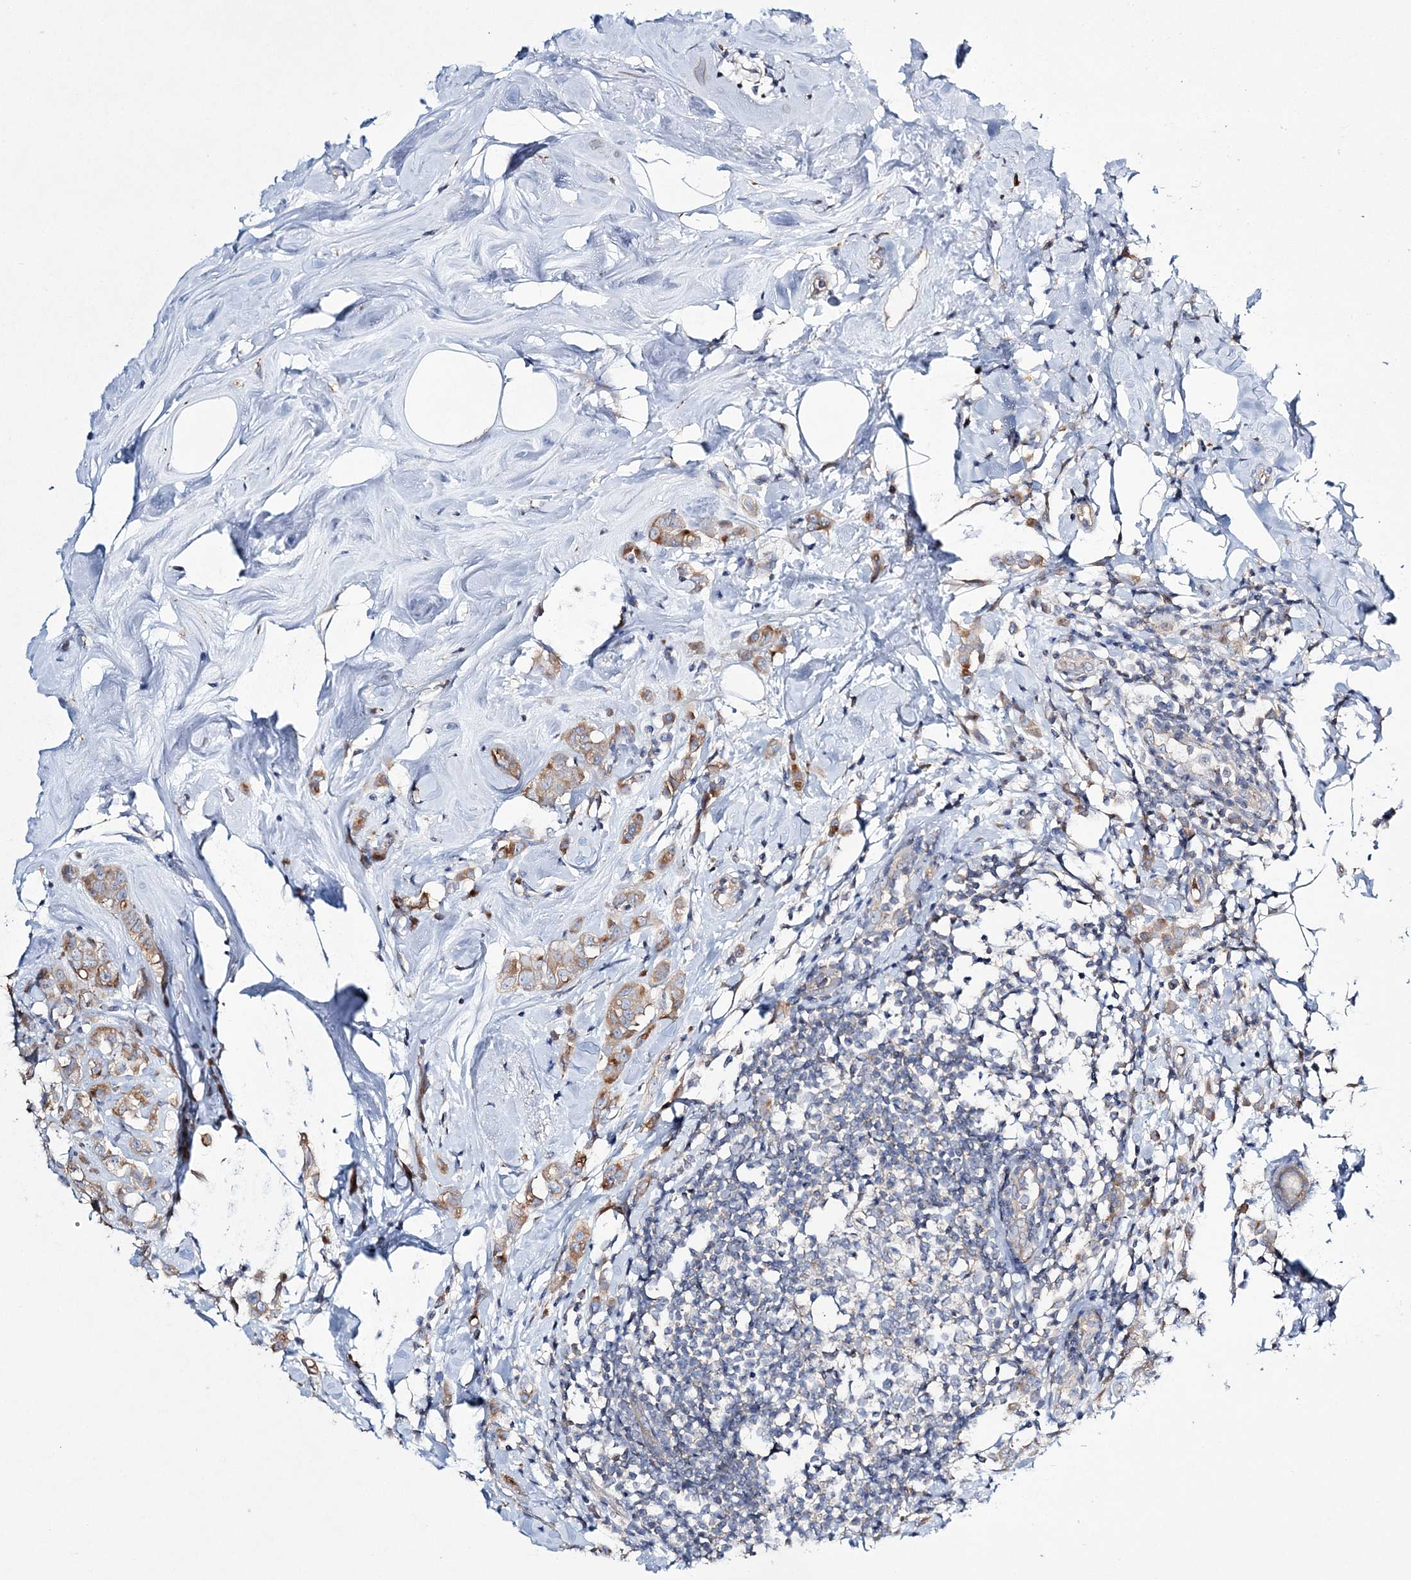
{"staining": {"intensity": "moderate", "quantity": "25%-75%", "location": "cytoplasmic/membranous"}, "tissue": "breast cancer", "cell_type": "Tumor cells", "image_type": "cancer", "snomed": [{"axis": "morphology", "description": "Lobular carcinoma"}, {"axis": "topography", "description": "Breast"}], "caption": "This is a histology image of immunohistochemistry staining of breast lobular carcinoma, which shows moderate expression in the cytoplasmic/membranous of tumor cells.", "gene": "ATP11B", "patient": {"sex": "female", "age": 47}}